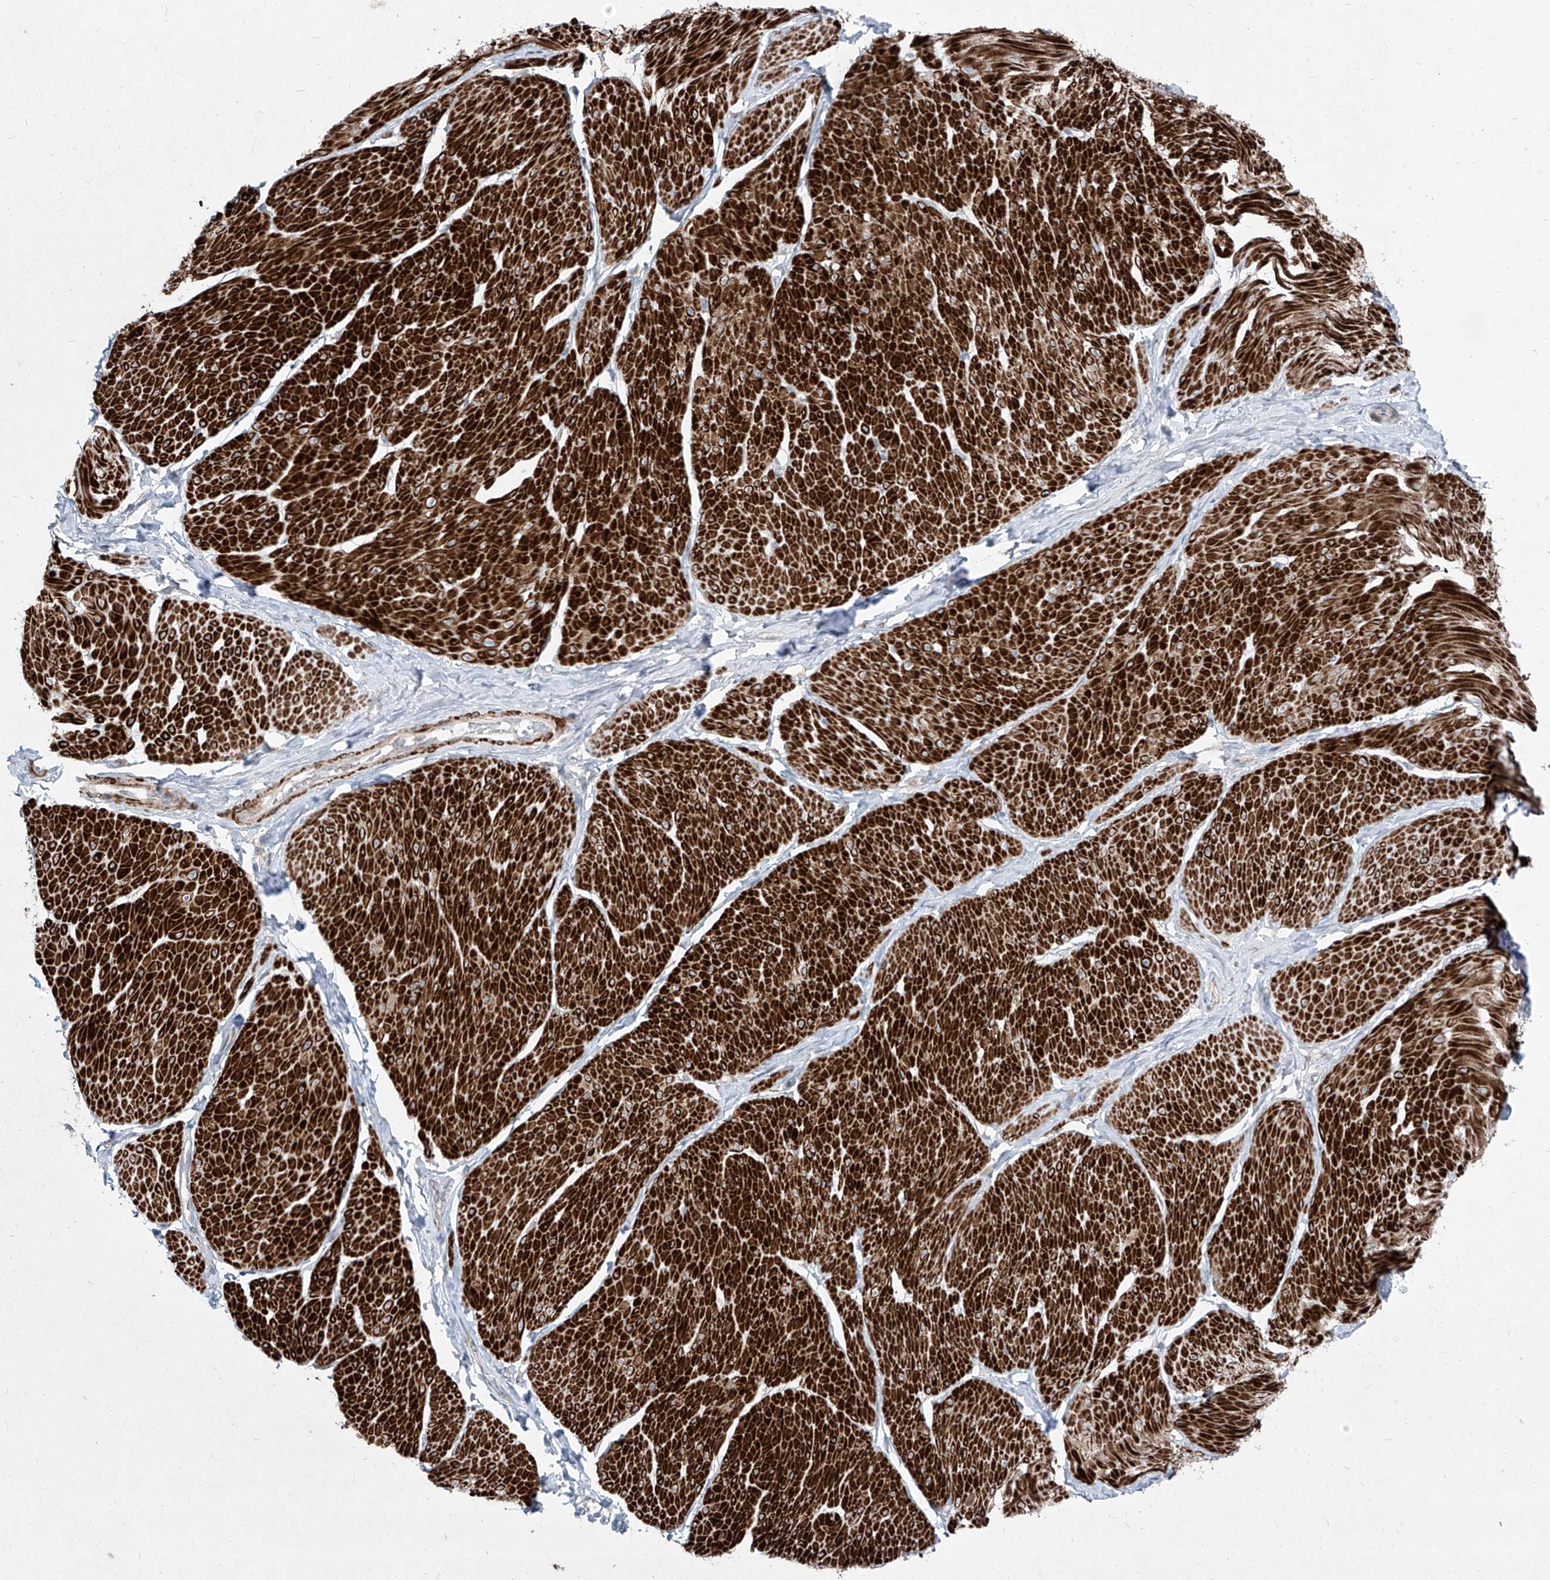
{"staining": {"intensity": "strong", "quantity": ">75%", "location": "cytoplasmic/membranous"}, "tissue": "smooth muscle", "cell_type": "Smooth muscle cells", "image_type": "normal", "snomed": [{"axis": "morphology", "description": "Urothelial carcinoma, High grade"}, {"axis": "topography", "description": "Urinary bladder"}], "caption": "This is a histology image of immunohistochemistry (IHC) staining of benign smooth muscle, which shows strong expression in the cytoplasmic/membranous of smooth muscle cells.", "gene": "UFD1", "patient": {"sex": "male", "age": 46}}